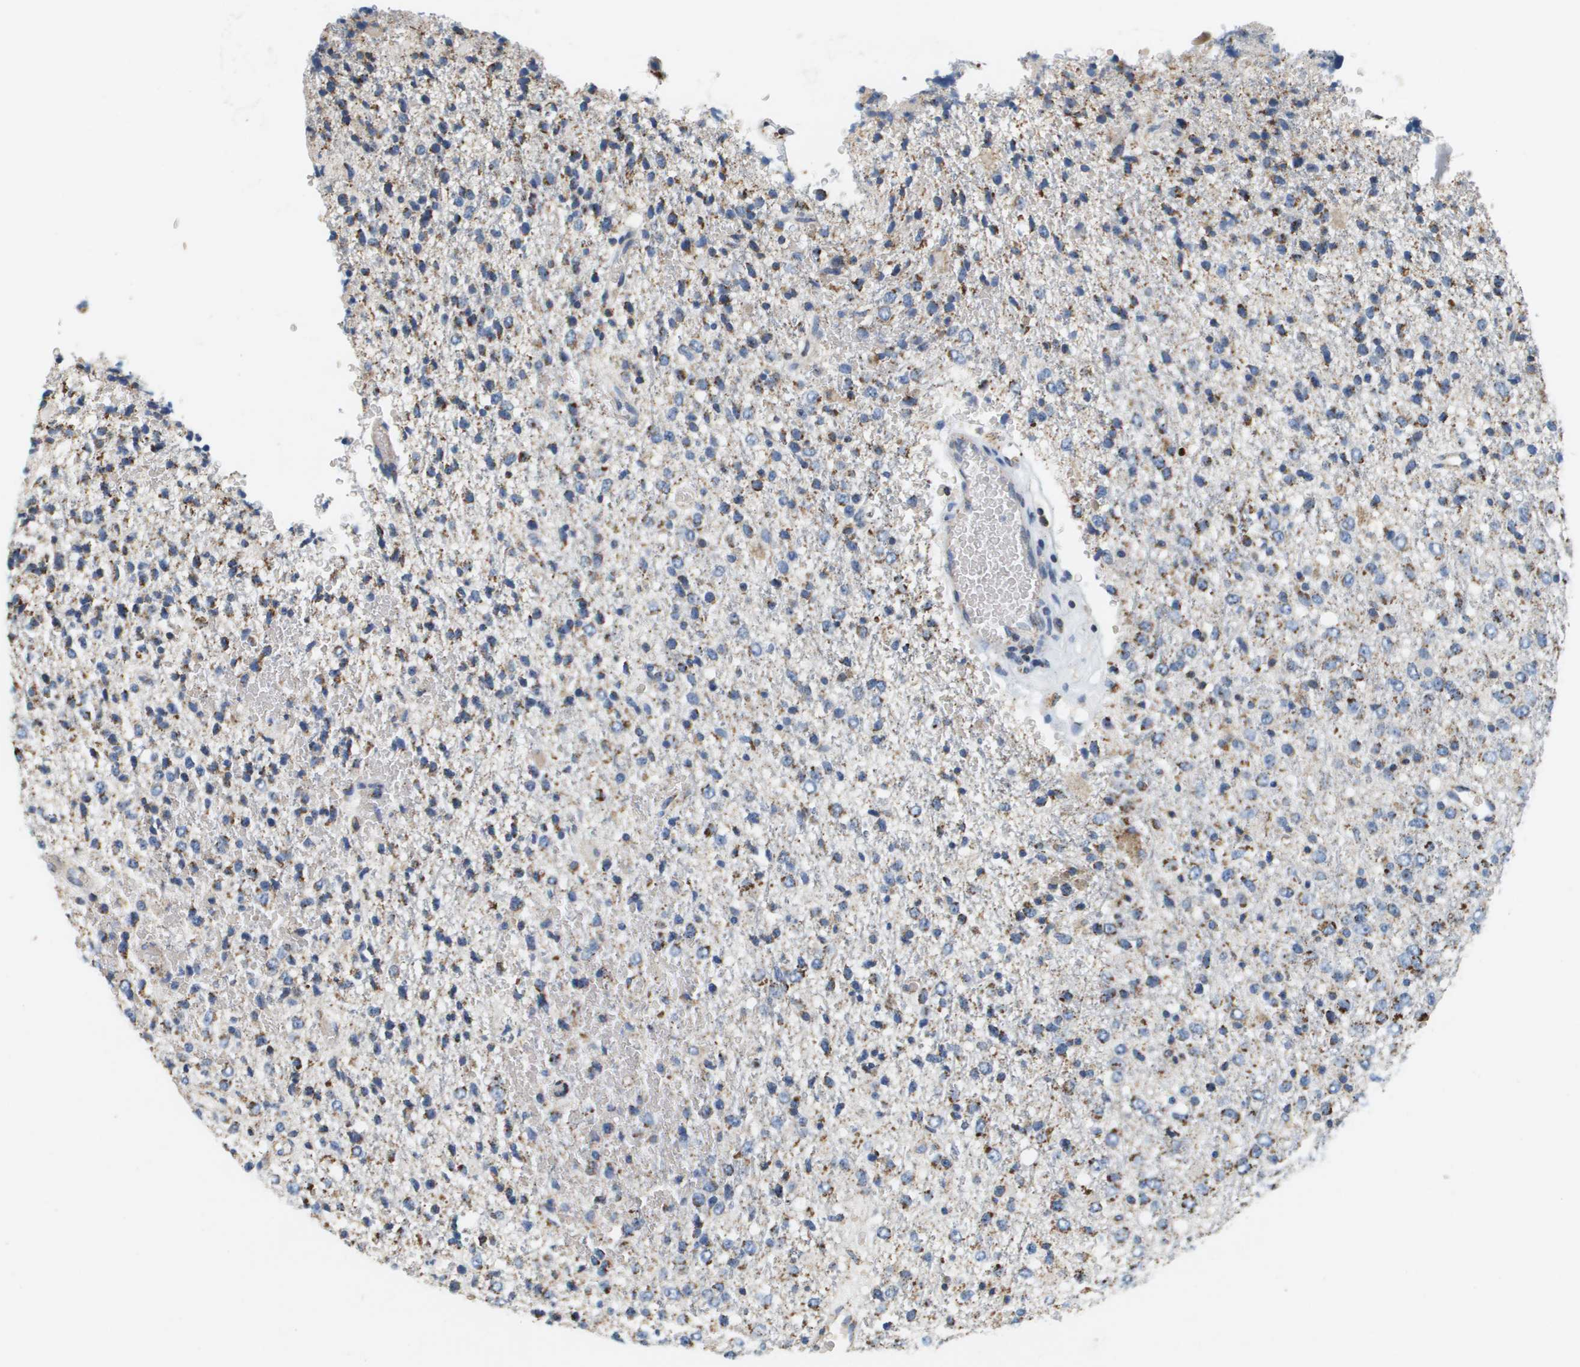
{"staining": {"intensity": "moderate", "quantity": "25%-75%", "location": "cytoplasmic/membranous"}, "tissue": "glioma", "cell_type": "Tumor cells", "image_type": "cancer", "snomed": [{"axis": "morphology", "description": "Glioma, malignant, High grade"}, {"axis": "topography", "description": "pancreas cauda"}], "caption": "Brown immunohistochemical staining in human malignant glioma (high-grade) exhibits moderate cytoplasmic/membranous expression in about 25%-75% of tumor cells. (Brightfield microscopy of DAB IHC at high magnification).", "gene": "ATP5F1B", "patient": {"sex": "male", "age": 60}}